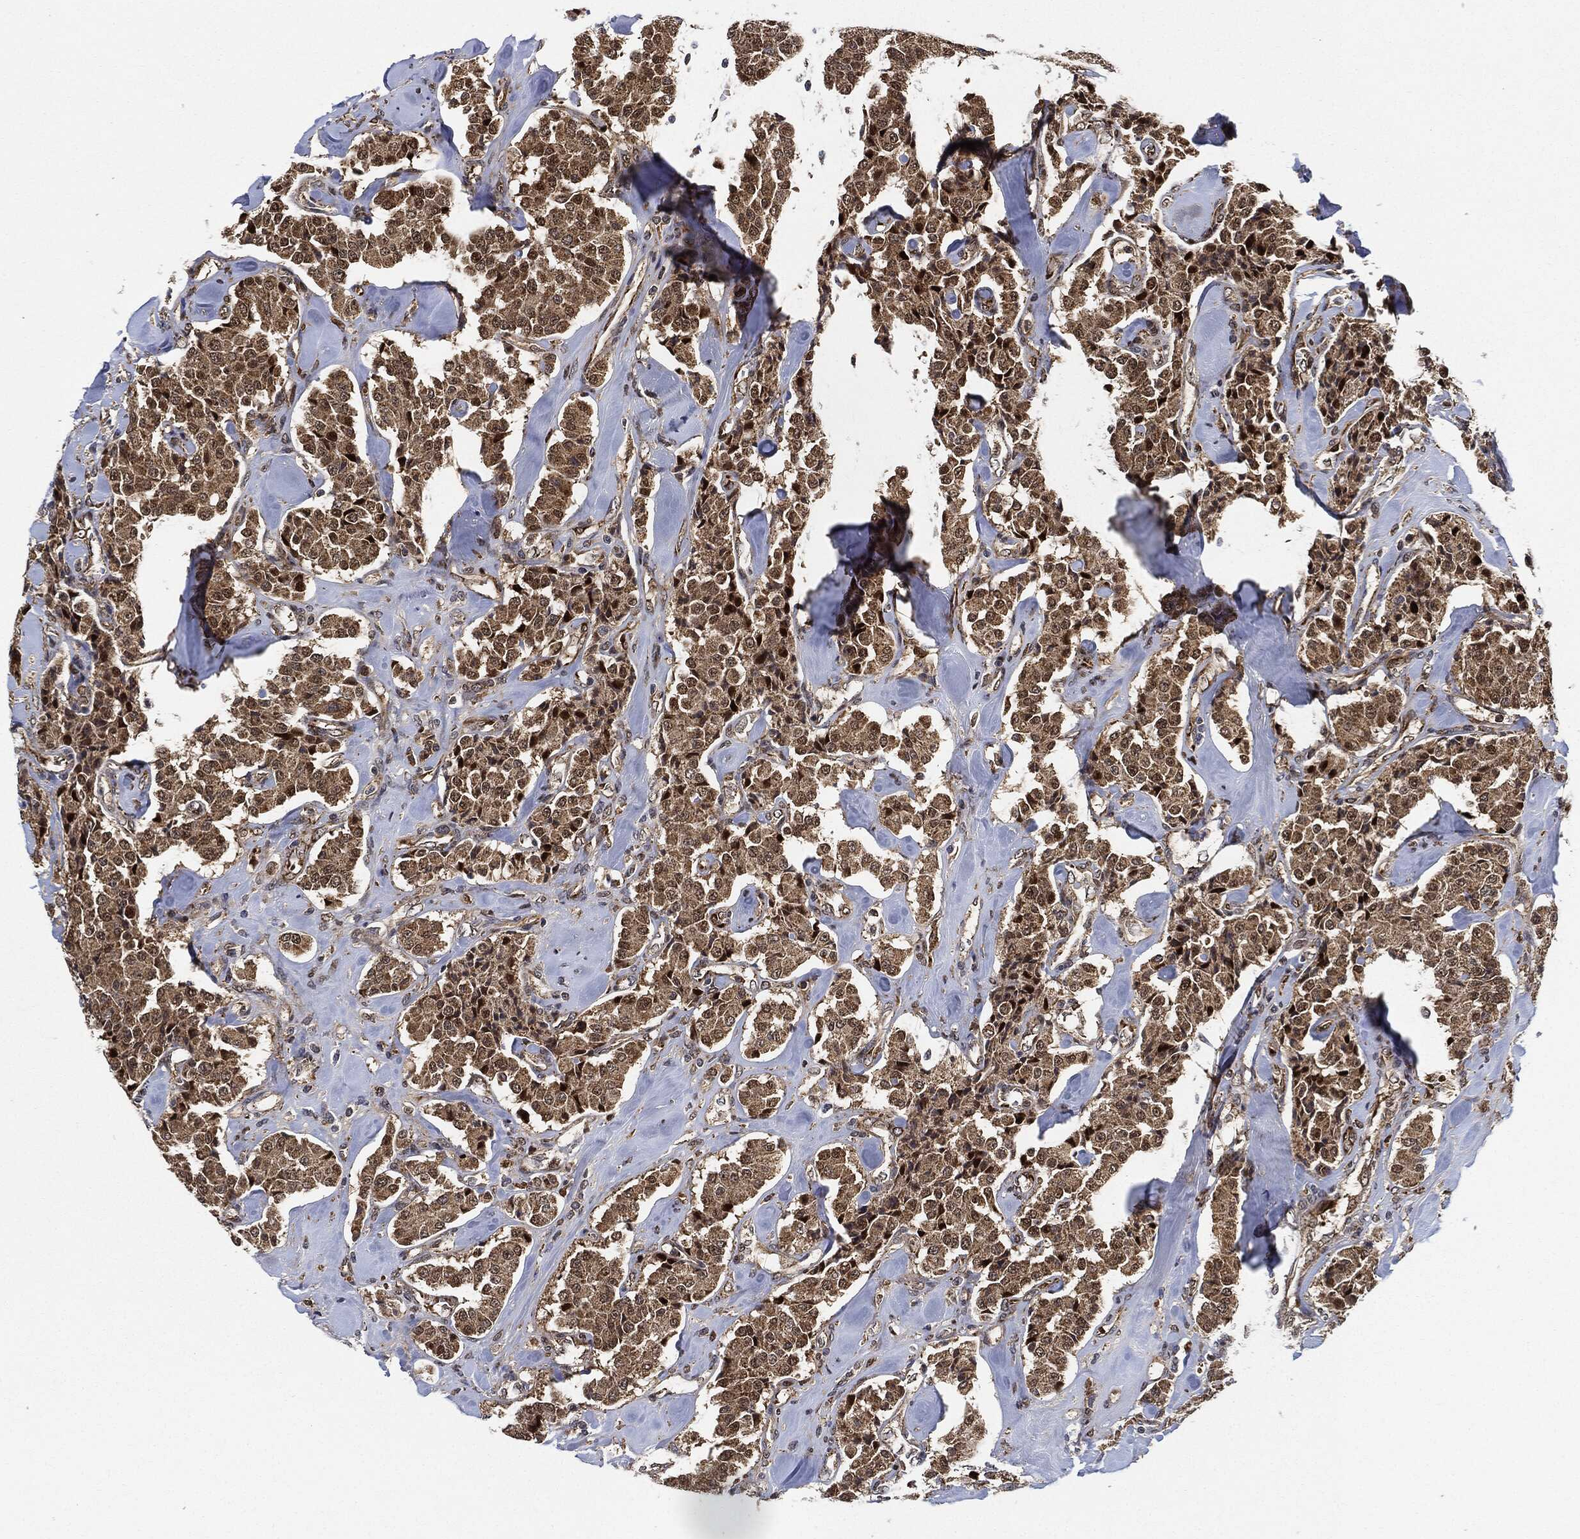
{"staining": {"intensity": "moderate", "quantity": ">75%", "location": "cytoplasmic/membranous"}, "tissue": "carcinoid", "cell_type": "Tumor cells", "image_type": "cancer", "snomed": [{"axis": "morphology", "description": "Carcinoid, malignant, NOS"}, {"axis": "topography", "description": "Pancreas"}], "caption": "Carcinoid (malignant) tissue reveals moderate cytoplasmic/membranous staining in approximately >75% of tumor cells", "gene": "RNASEL", "patient": {"sex": "male", "age": 41}}